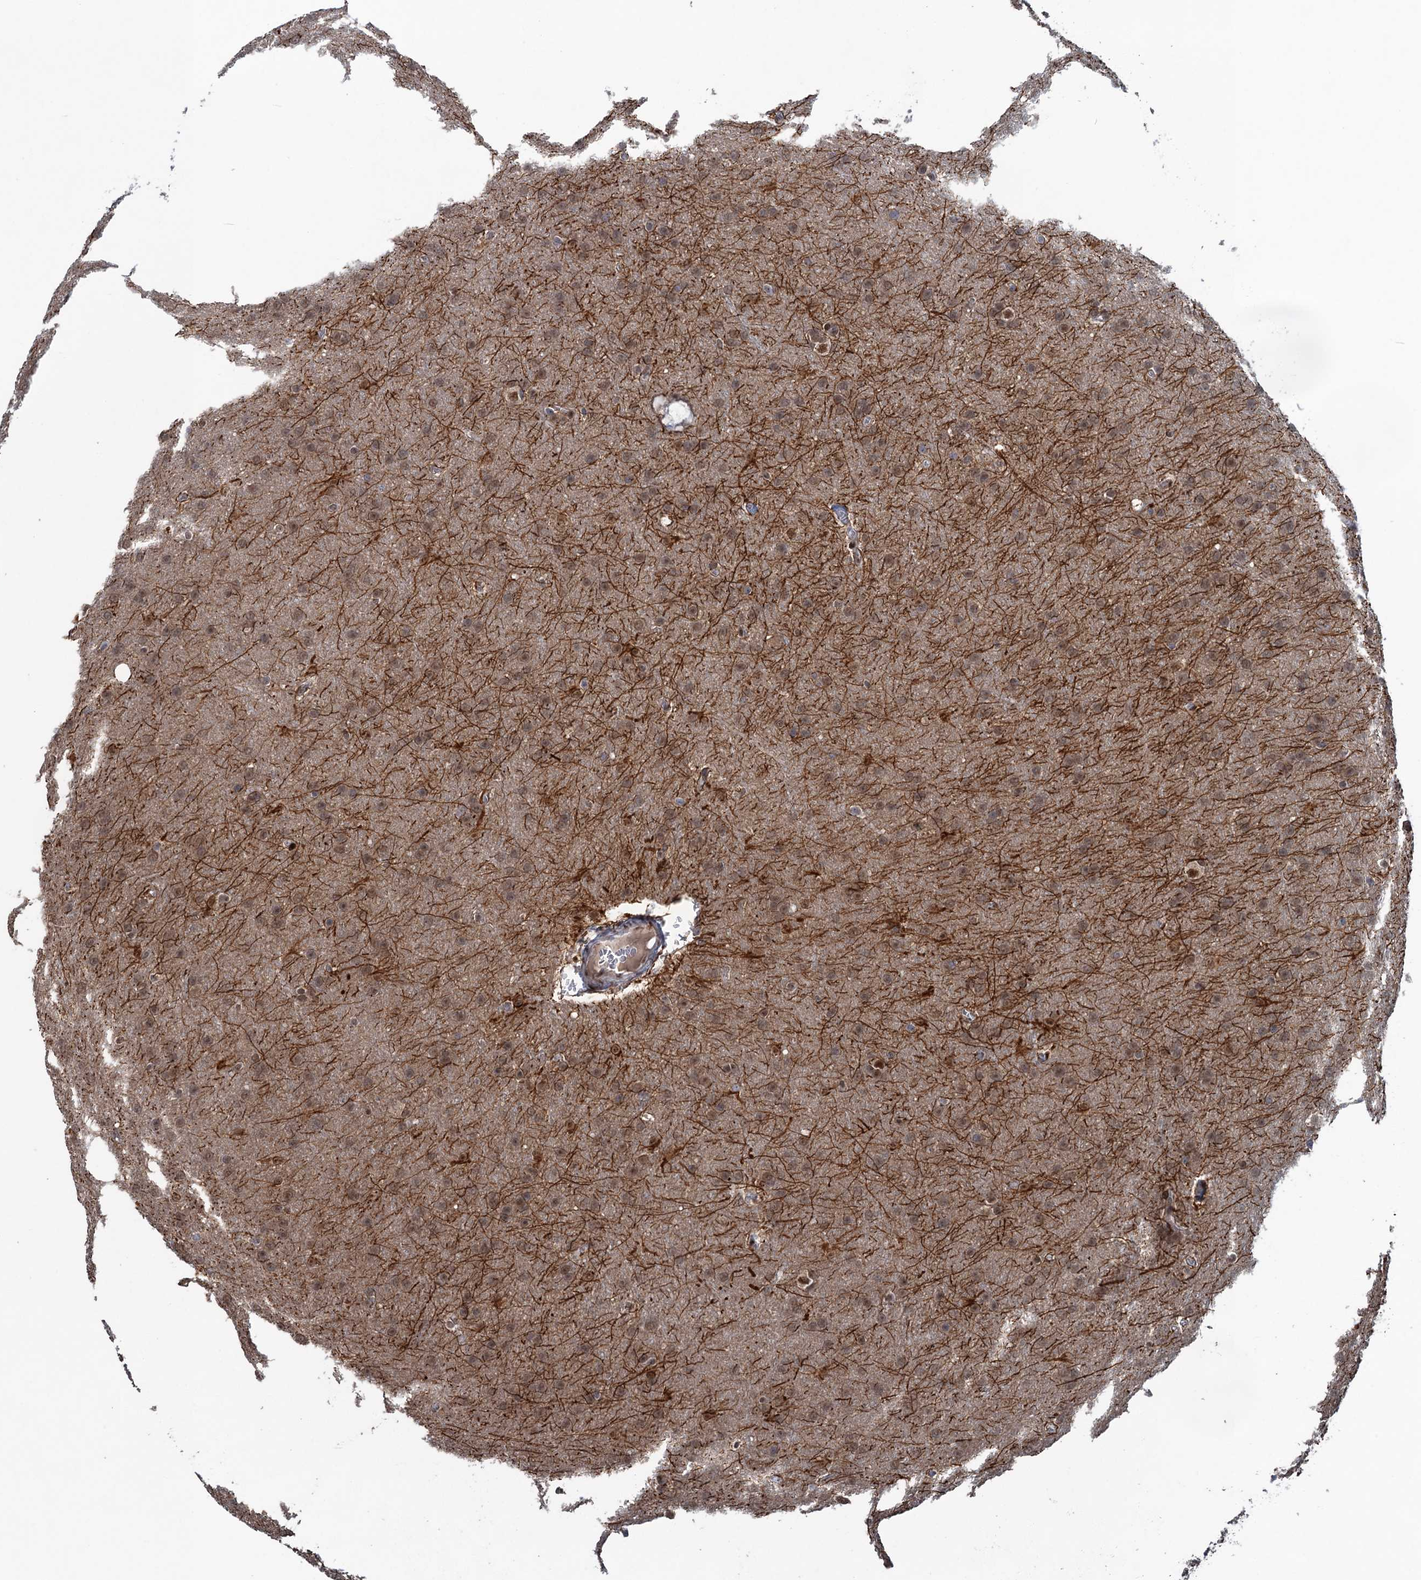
{"staining": {"intensity": "moderate", "quantity": ">75%", "location": "cytoplasmic/membranous,nuclear"}, "tissue": "glioma", "cell_type": "Tumor cells", "image_type": "cancer", "snomed": [{"axis": "morphology", "description": "Glioma, malignant, Low grade"}, {"axis": "topography", "description": "Brain"}], "caption": "Immunohistochemistry (IHC) micrograph of malignant low-grade glioma stained for a protein (brown), which demonstrates medium levels of moderate cytoplasmic/membranous and nuclear positivity in about >75% of tumor cells.", "gene": "SAE1", "patient": {"sex": "female", "age": 32}}